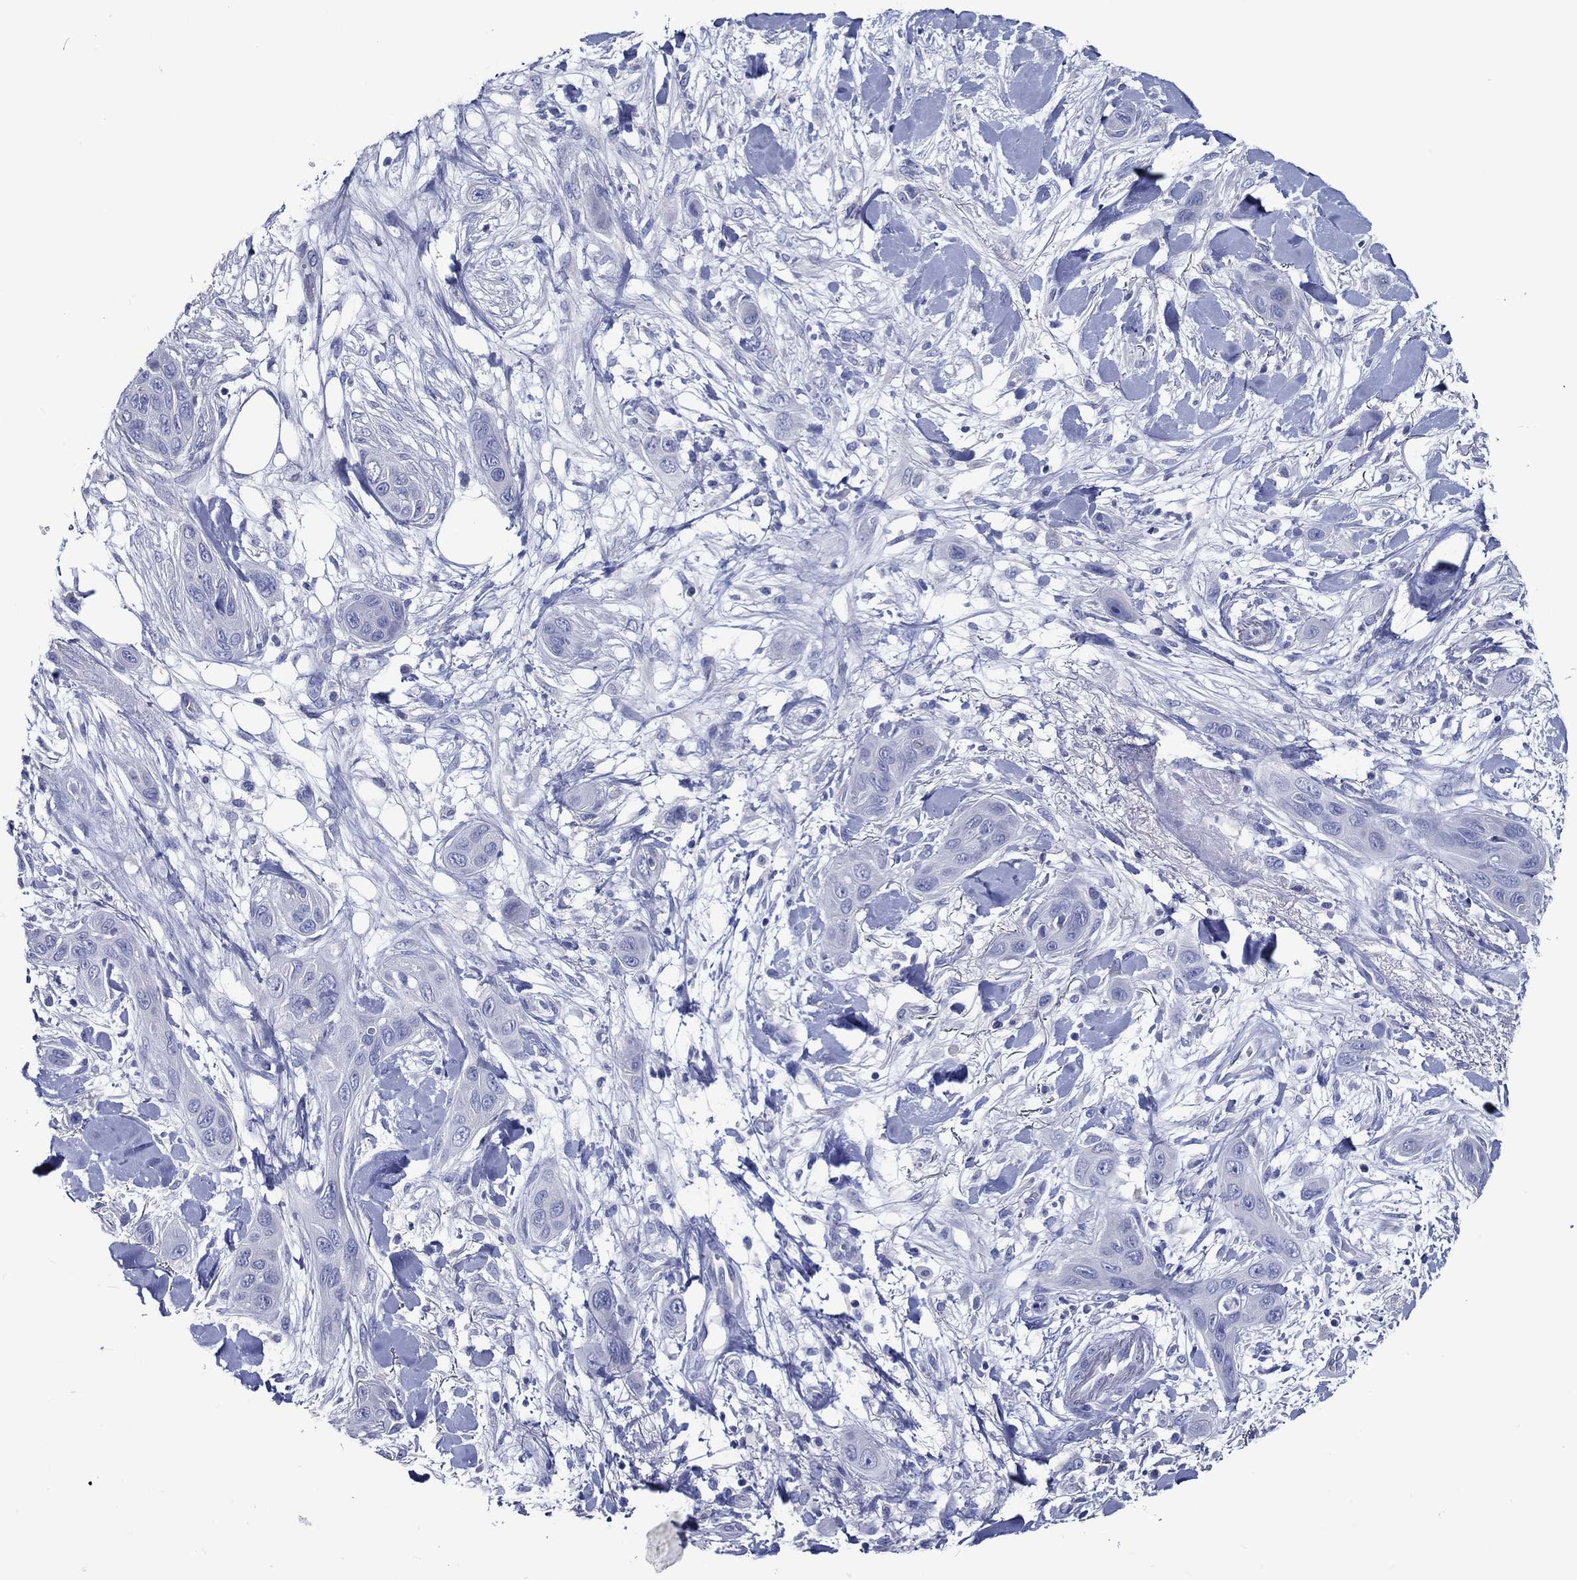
{"staining": {"intensity": "negative", "quantity": "none", "location": "none"}, "tissue": "skin cancer", "cell_type": "Tumor cells", "image_type": "cancer", "snomed": [{"axis": "morphology", "description": "Squamous cell carcinoma, NOS"}, {"axis": "topography", "description": "Skin"}], "caption": "DAB immunohistochemical staining of skin squamous cell carcinoma demonstrates no significant expression in tumor cells.", "gene": "ACE2", "patient": {"sex": "male", "age": 78}}